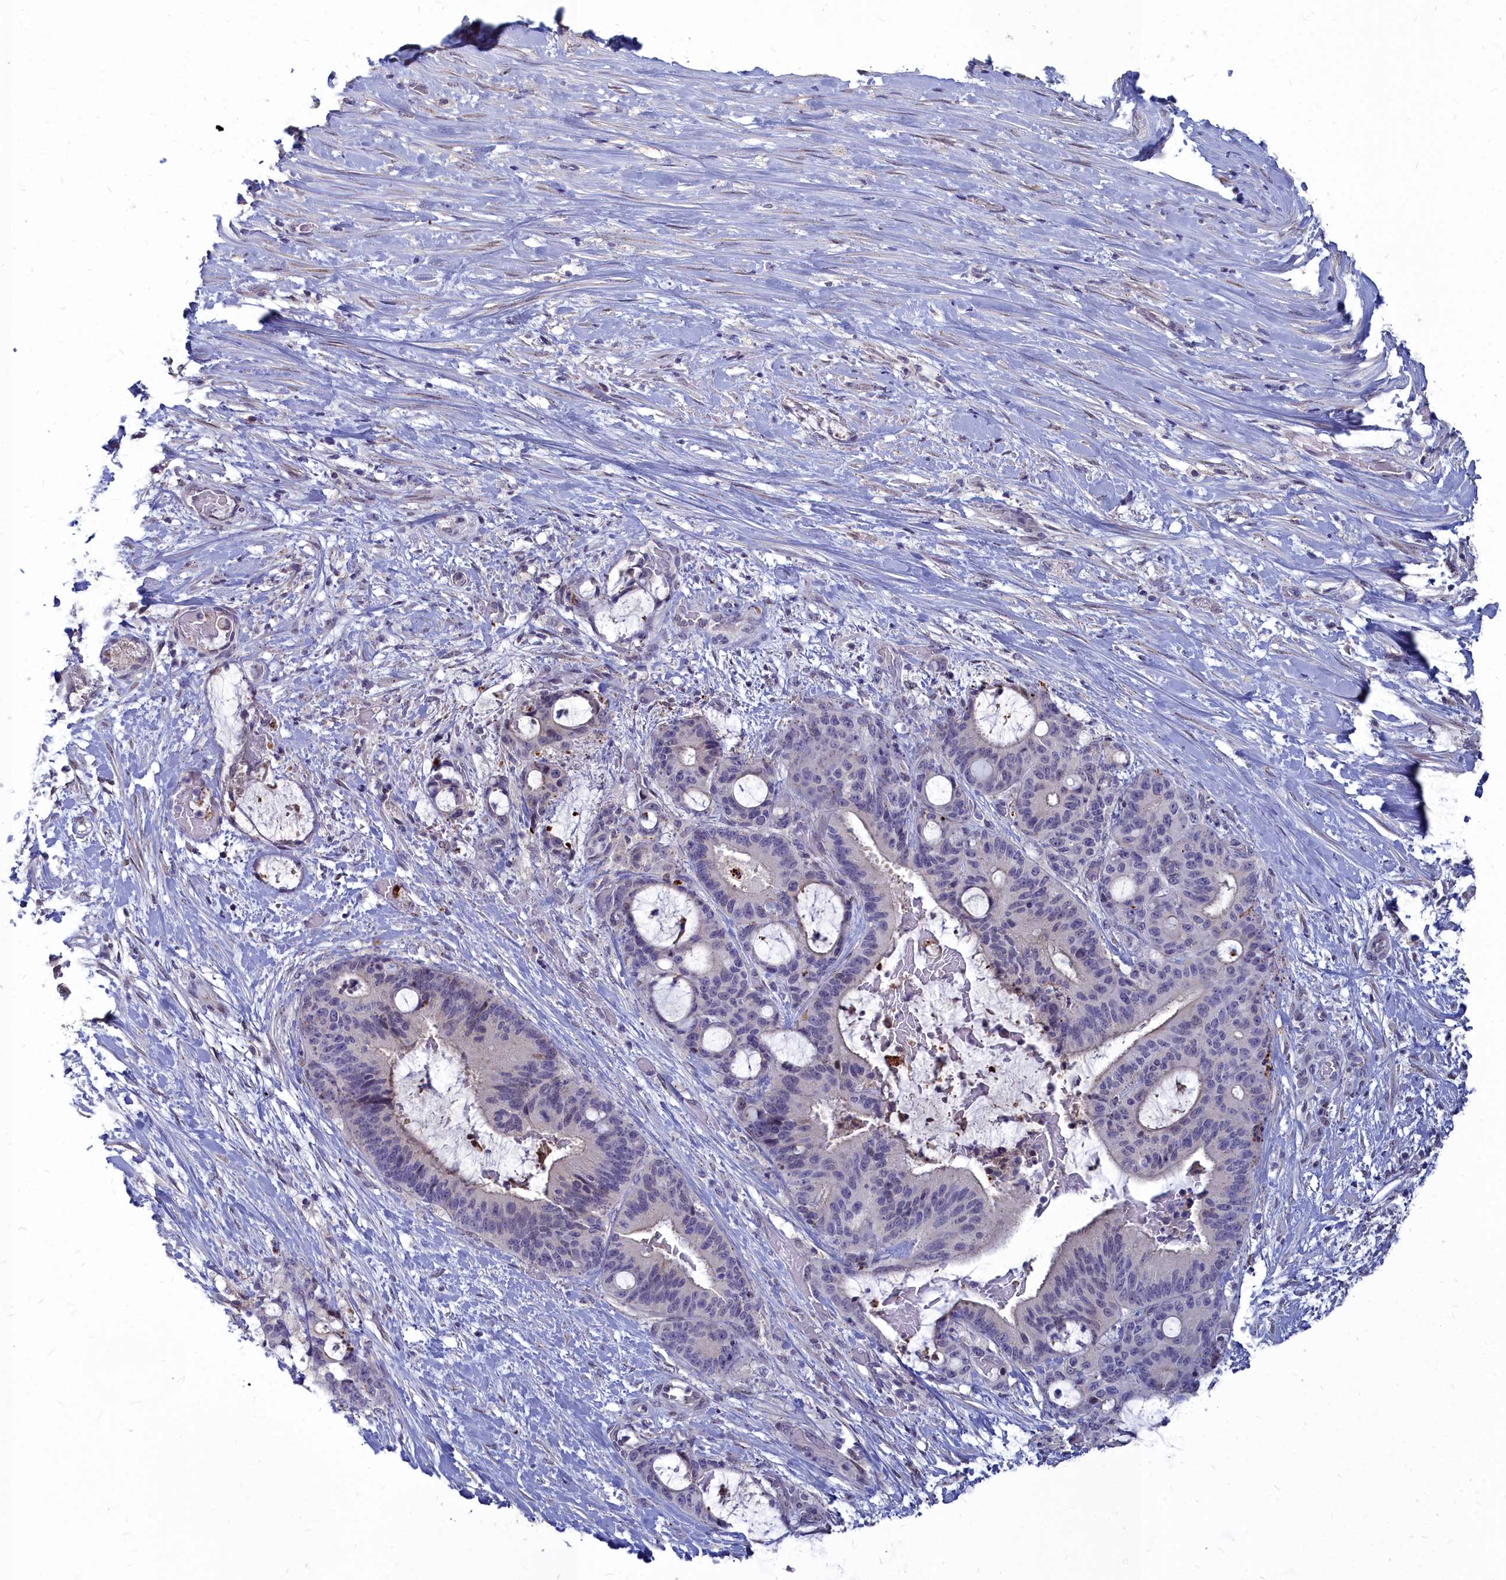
{"staining": {"intensity": "negative", "quantity": "none", "location": "none"}, "tissue": "liver cancer", "cell_type": "Tumor cells", "image_type": "cancer", "snomed": [{"axis": "morphology", "description": "Normal tissue, NOS"}, {"axis": "morphology", "description": "Cholangiocarcinoma"}, {"axis": "topography", "description": "Liver"}, {"axis": "topography", "description": "Peripheral nerve tissue"}], "caption": "Liver cancer (cholangiocarcinoma) was stained to show a protein in brown. There is no significant expression in tumor cells.", "gene": "NOXA1", "patient": {"sex": "female", "age": 73}}